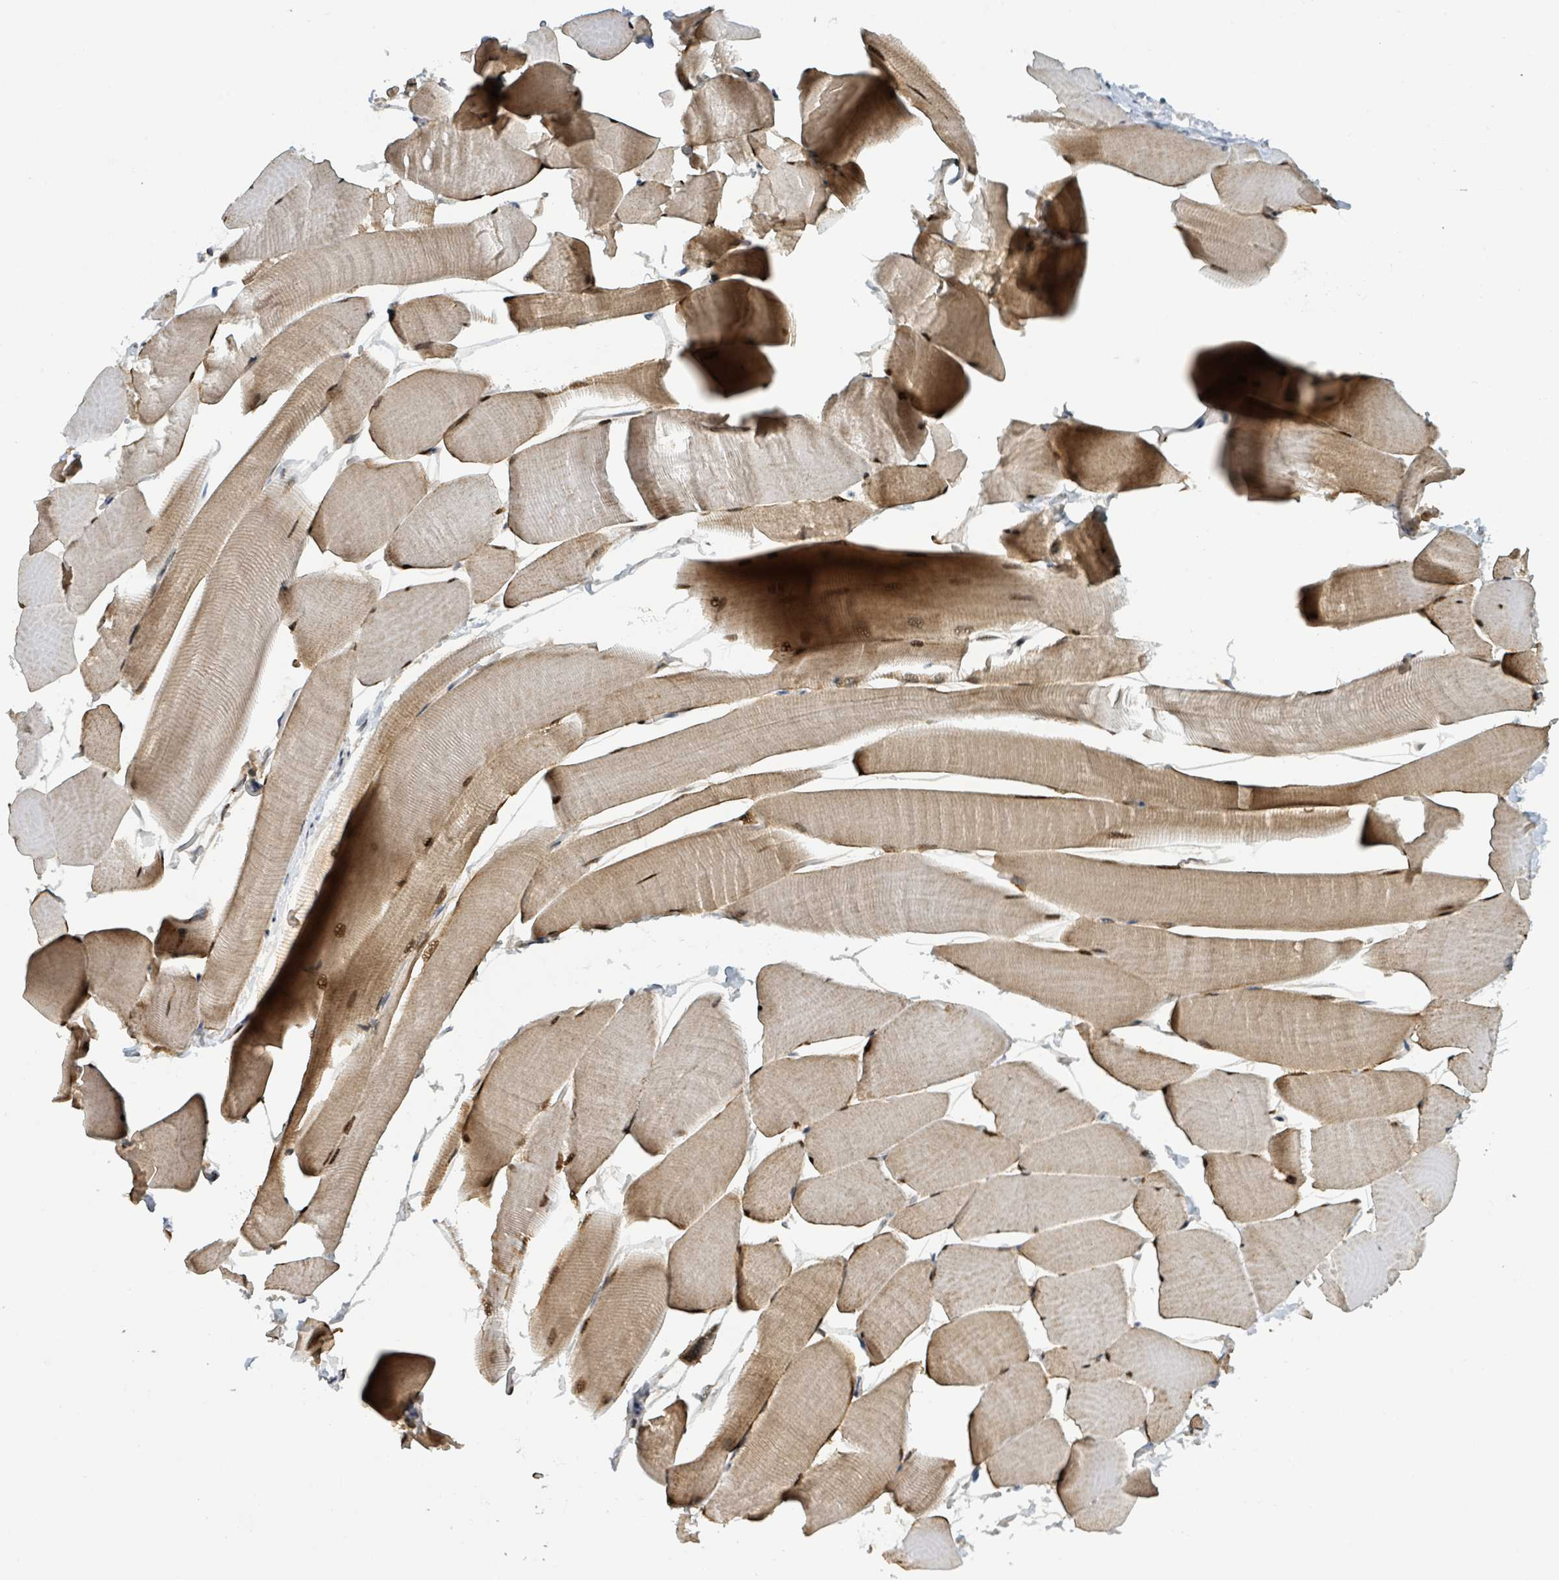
{"staining": {"intensity": "moderate", "quantity": "25%-75%", "location": "cytoplasmic/membranous,nuclear"}, "tissue": "skeletal muscle", "cell_type": "Myocytes", "image_type": "normal", "snomed": [{"axis": "morphology", "description": "Normal tissue, NOS"}, {"axis": "topography", "description": "Skeletal muscle"}], "caption": "An image showing moderate cytoplasmic/membranous,nuclear expression in about 25%-75% of myocytes in unremarkable skeletal muscle, as visualized by brown immunohistochemical staining.", "gene": "PSMB7", "patient": {"sex": "male", "age": 25}}